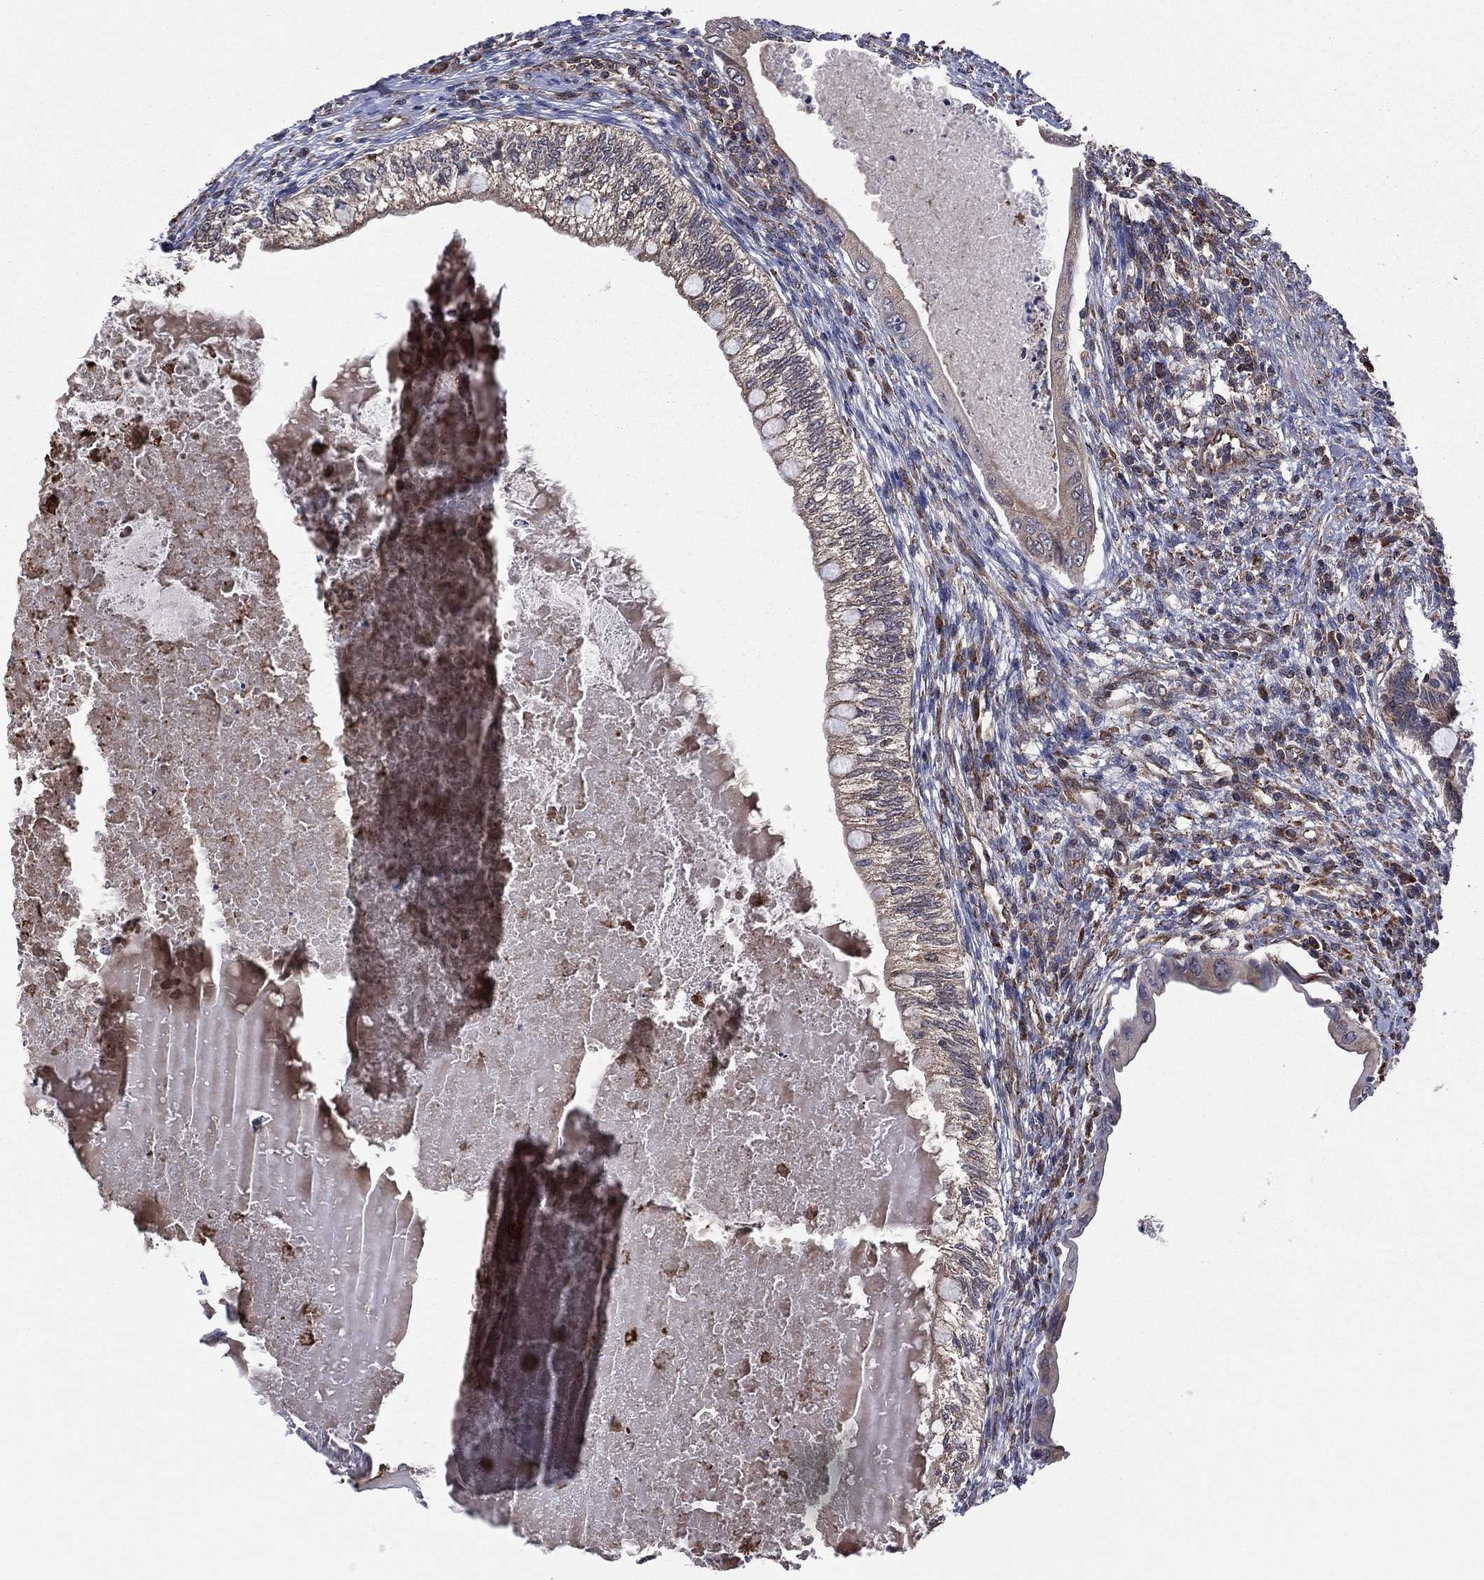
{"staining": {"intensity": "moderate", "quantity": "<25%", "location": "cytoplasmic/membranous"}, "tissue": "testis cancer", "cell_type": "Tumor cells", "image_type": "cancer", "snomed": [{"axis": "morphology", "description": "Seminoma, NOS"}, {"axis": "morphology", "description": "Carcinoma, Embryonal, NOS"}, {"axis": "topography", "description": "Testis"}], "caption": "Immunohistochemical staining of human testis cancer (embryonal carcinoma) exhibits moderate cytoplasmic/membranous protein staining in about <25% of tumor cells. The protein of interest is shown in brown color, while the nuclei are stained blue.", "gene": "C2orf76", "patient": {"sex": "male", "age": 41}}